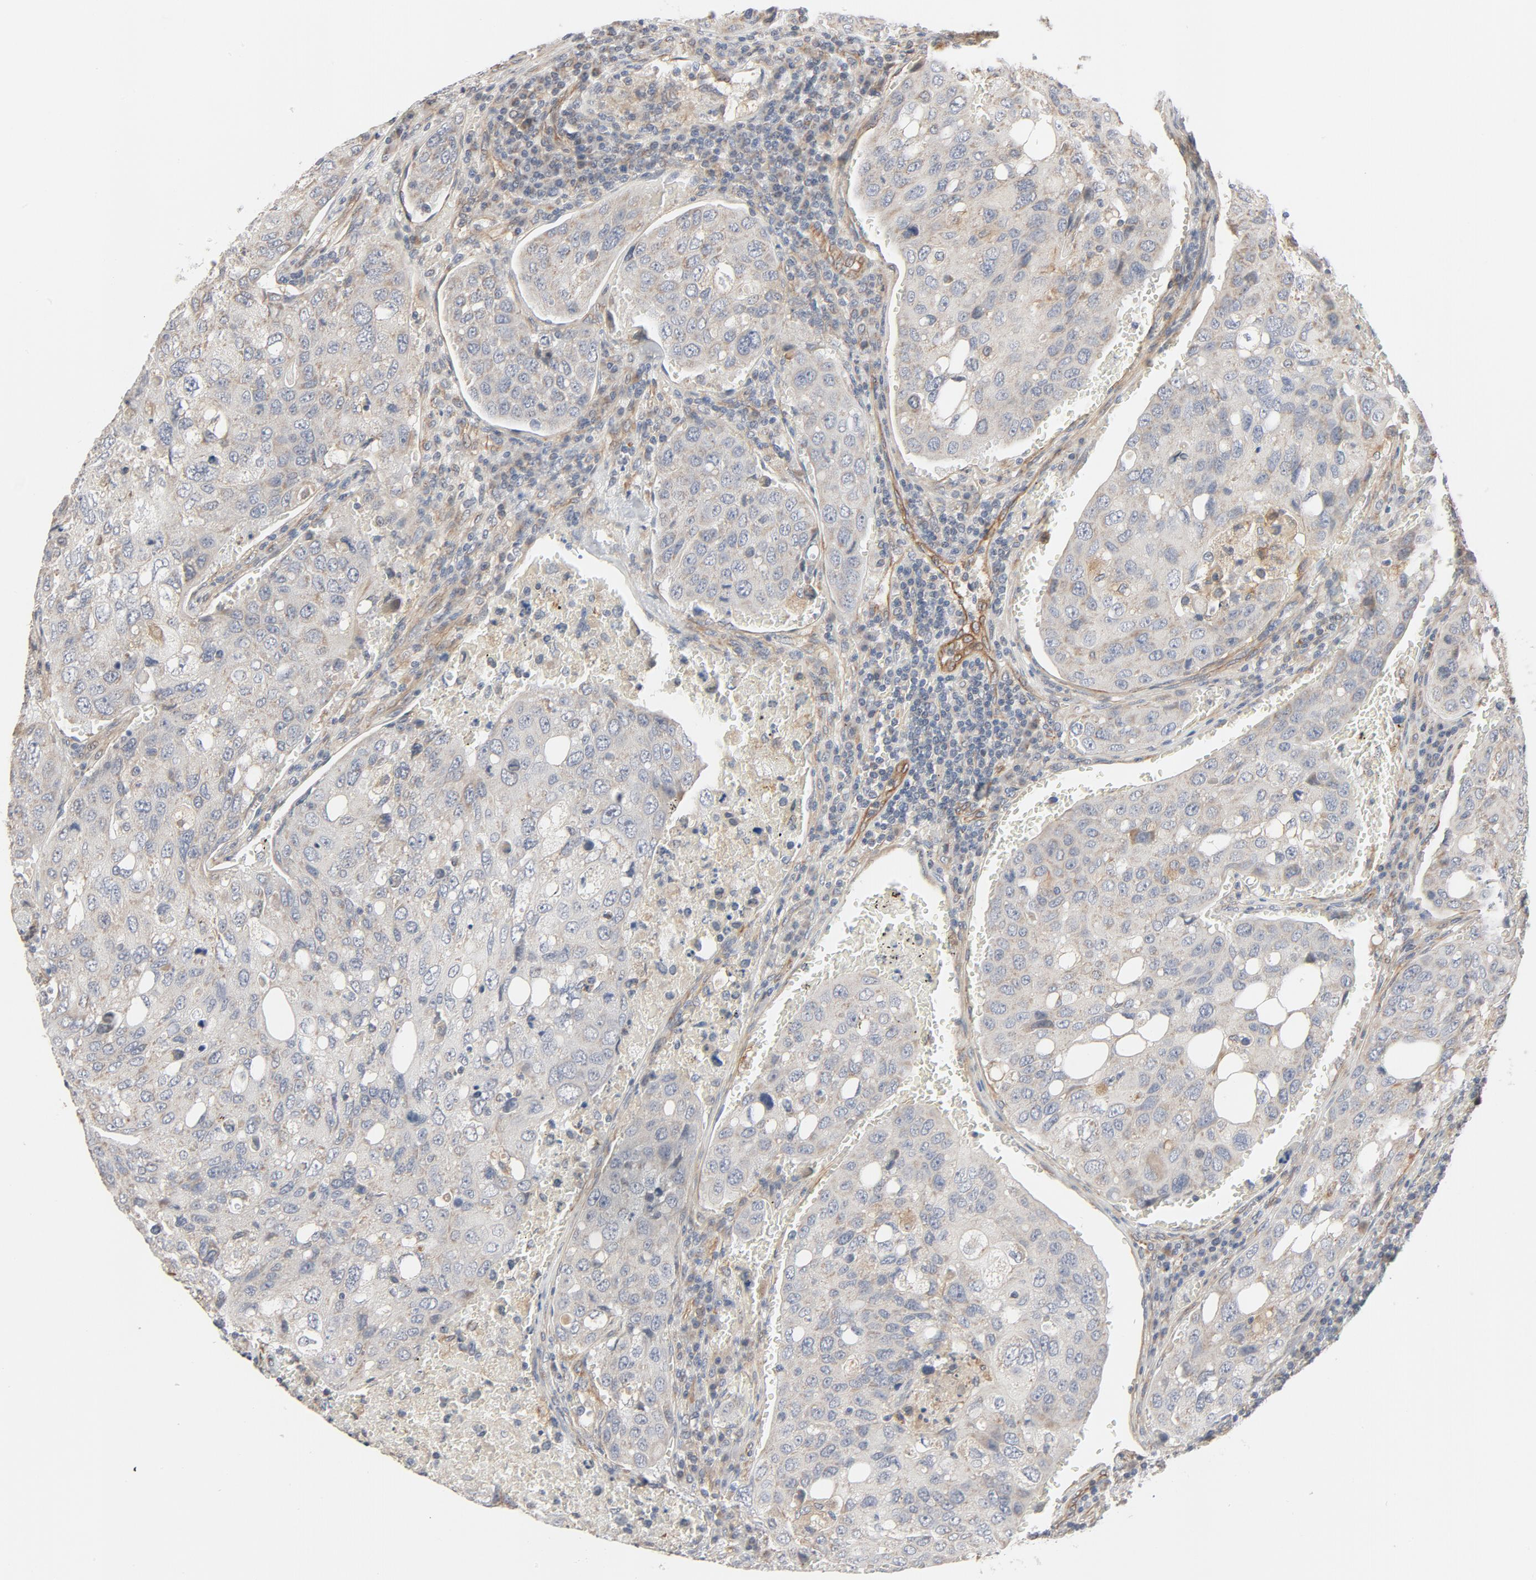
{"staining": {"intensity": "weak", "quantity": "25%-75%", "location": "cytoplasmic/membranous"}, "tissue": "urothelial cancer", "cell_type": "Tumor cells", "image_type": "cancer", "snomed": [{"axis": "morphology", "description": "Urothelial carcinoma, High grade"}, {"axis": "topography", "description": "Lymph node"}, {"axis": "topography", "description": "Urinary bladder"}], "caption": "Weak cytoplasmic/membranous positivity for a protein is appreciated in approximately 25%-75% of tumor cells of urothelial carcinoma (high-grade) using immunohistochemistry.", "gene": "TRIOBP", "patient": {"sex": "male", "age": 51}}